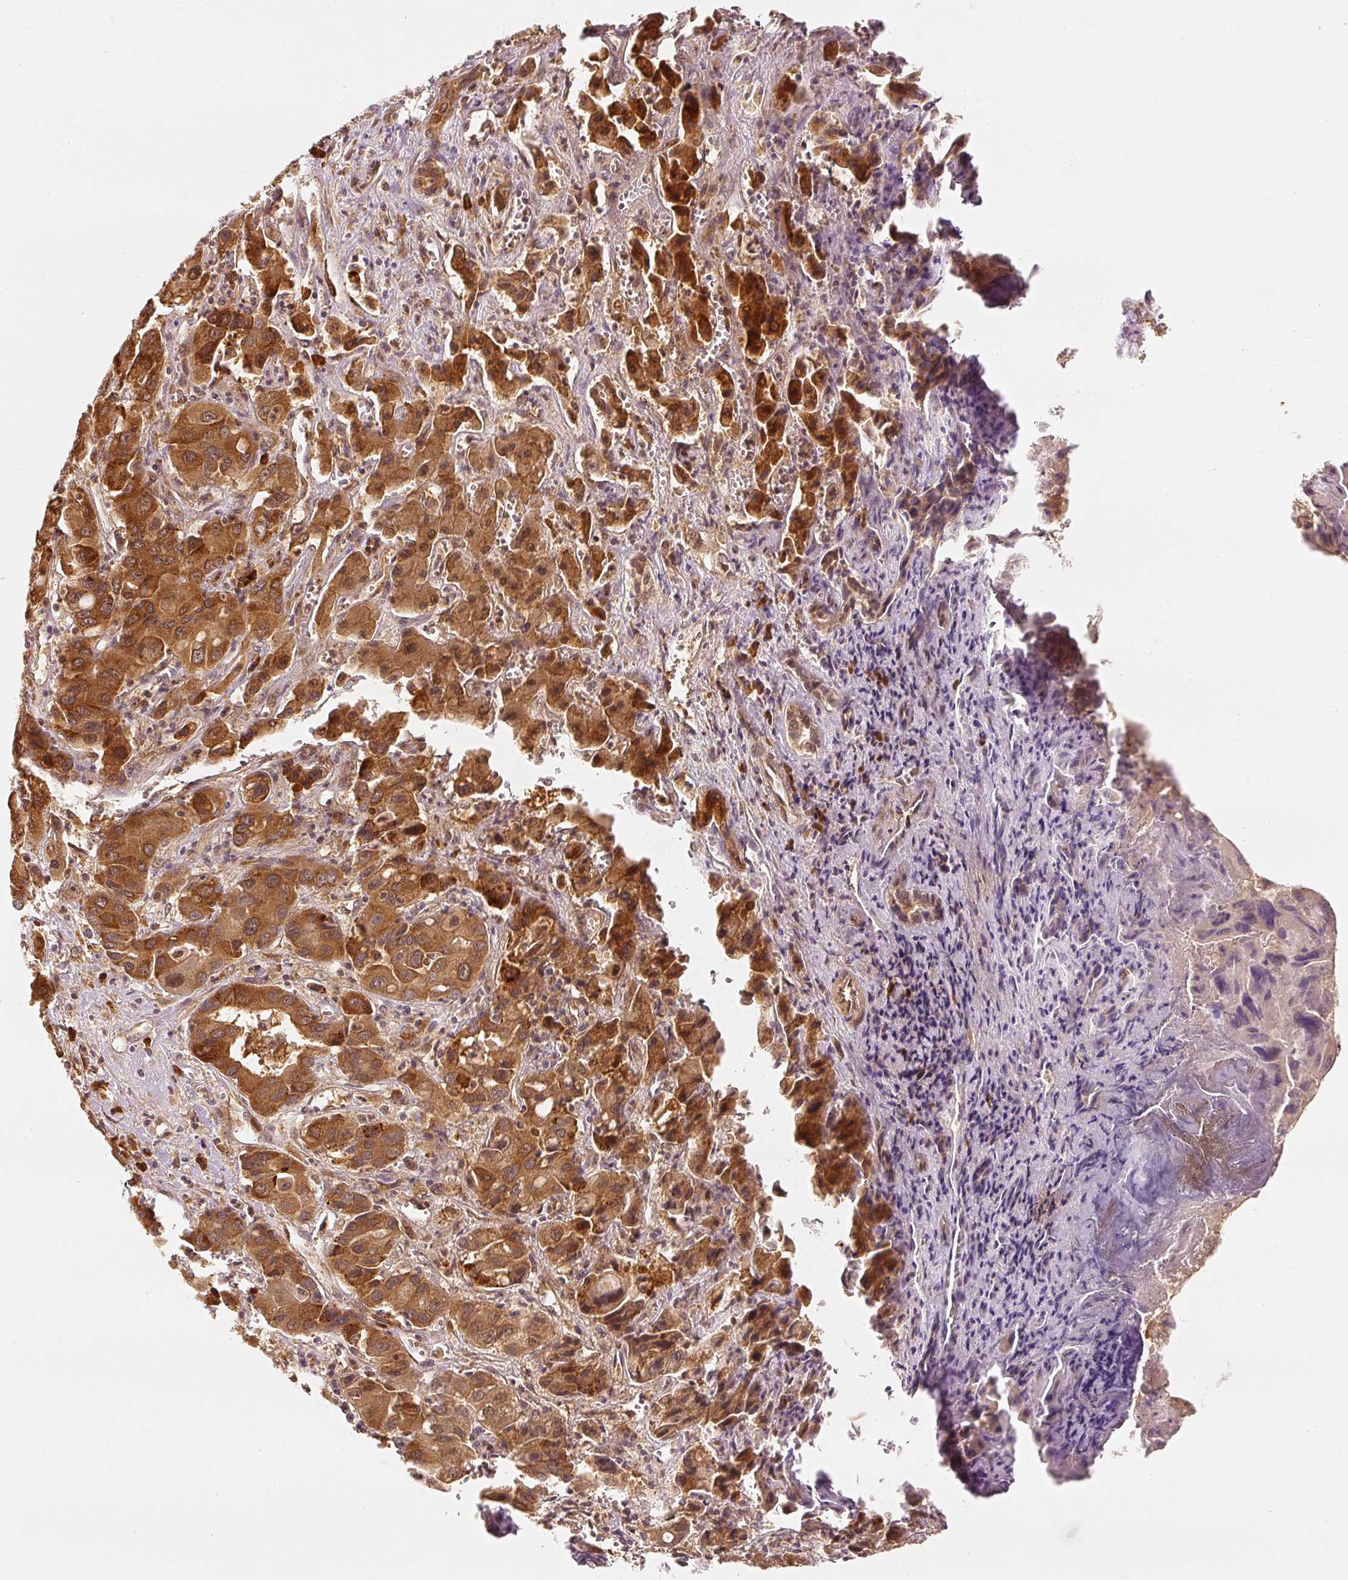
{"staining": {"intensity": "strong", "quantity": ">75%", "location": "cytoplasmic/membranous"}, "tissue": "liver cancer", "cell_type": "Tumor cells", "image_type": "cancer", "snomed": [{"axis": "morphology", "description": "Cholangiocarcinoma"}, {"axis": "topography", "description": "Liver"}], "caption": "Liver cancer (cholangiocarcinoma) stained for a protein (brown) reveals strong cytoplasmic/membranous positive expression in about >75% of tumor cells.", "gene": "EEF1A2", "patient": {"sex": "male", "age": 67}}